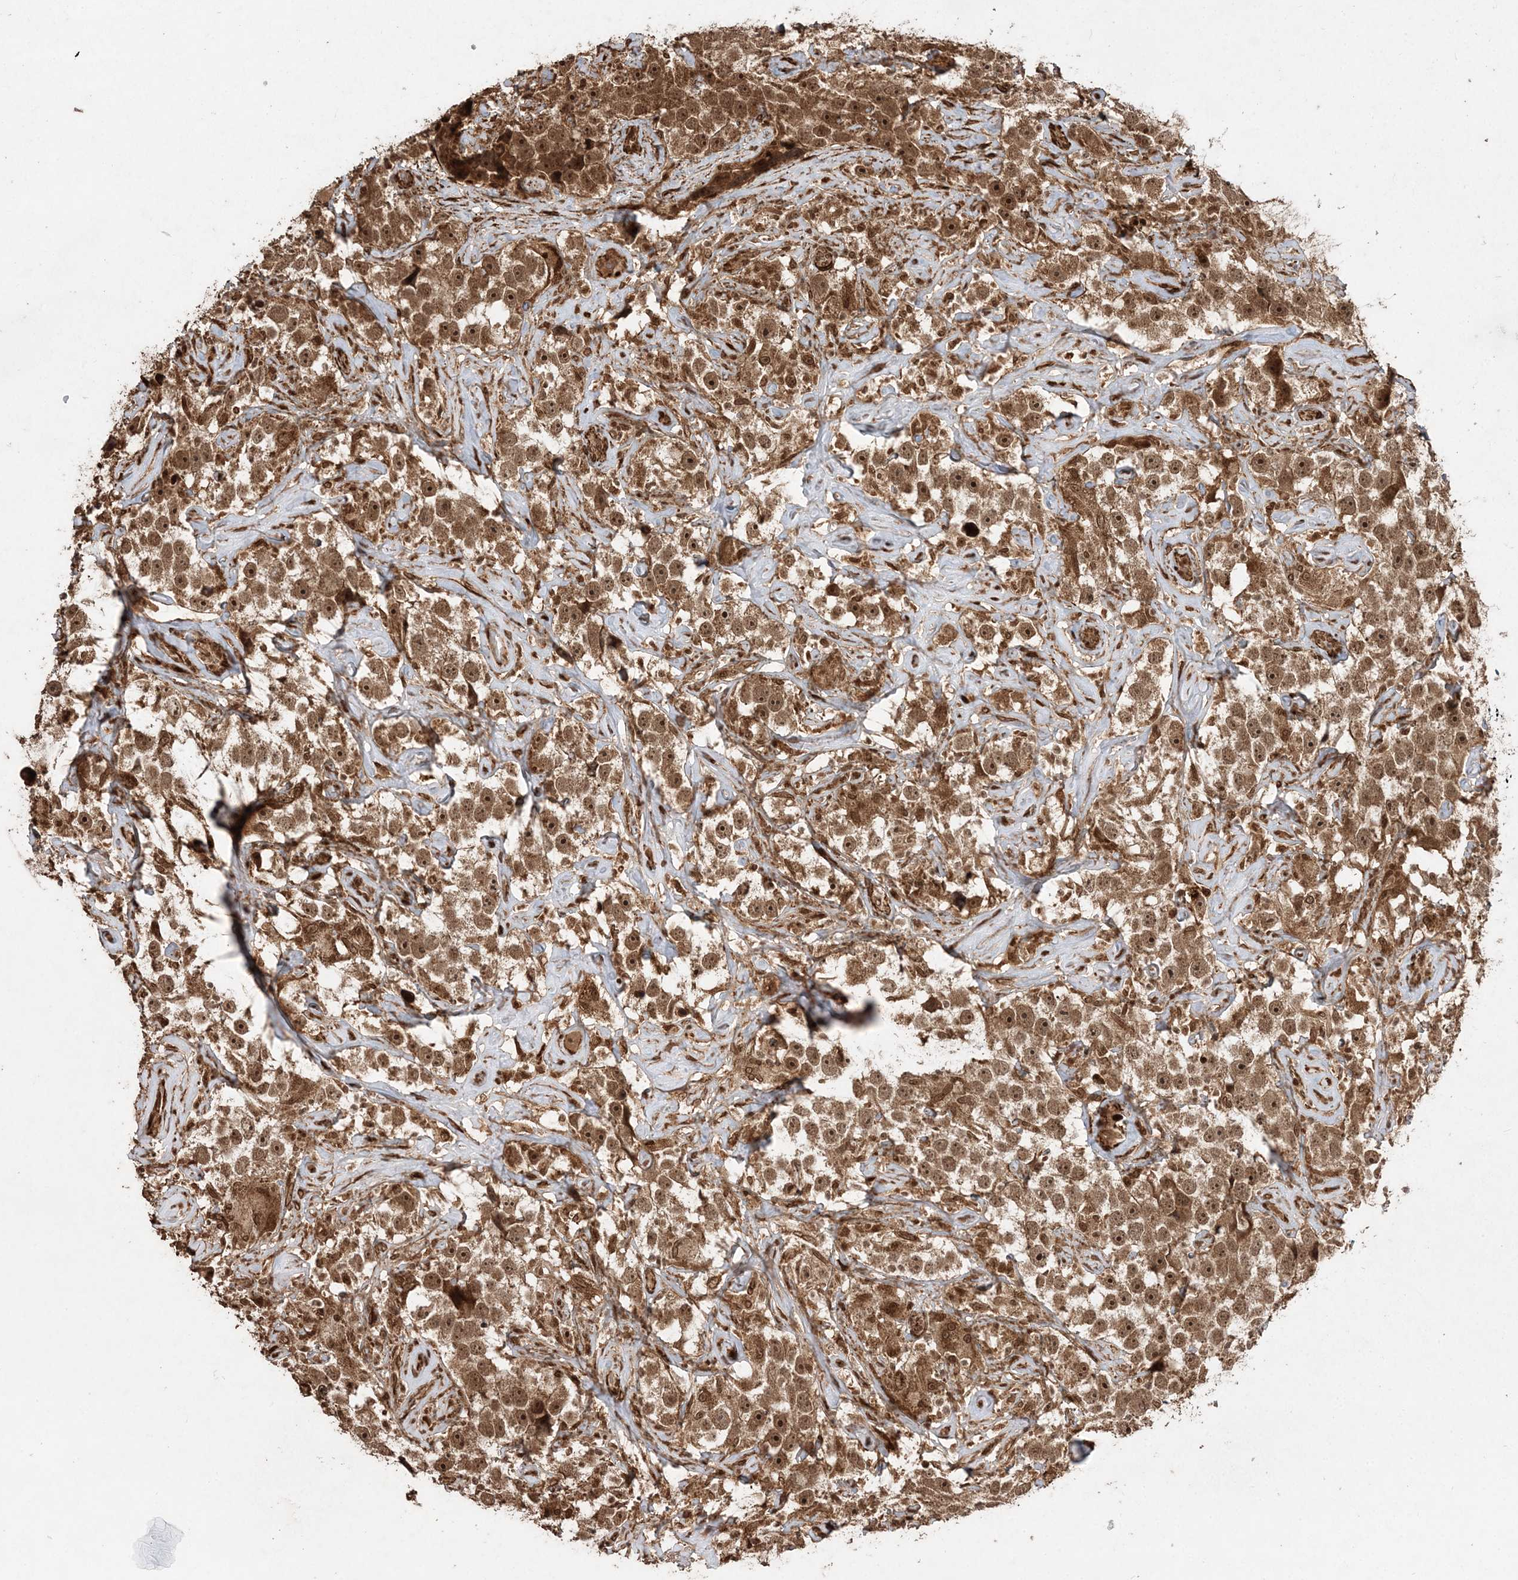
{"staining": {"intensity": "moderate", "quantity": ">75%", "location": "cytoplasmic/membranous,nuclear"}, "tissue": "testis cancer", "cell_type": "Tumor cells", "image_type": "cancer", "snomed": [{"axis": "morphology", "description": "Seminoma, NOS"}, {"axis": "topography", "description": "Testis"}], "caption": "Immunohistochemistry of testis cancer (seminoma) shows medium levels of moderate cytoplasmic/membranous and nuclear expression in approximately >75% of tumor cells. The protein is shown in brown color, while the nuclei are stained blue.", "gene": "ETAA1", "patient": {"sex": "male", "age": 49}}